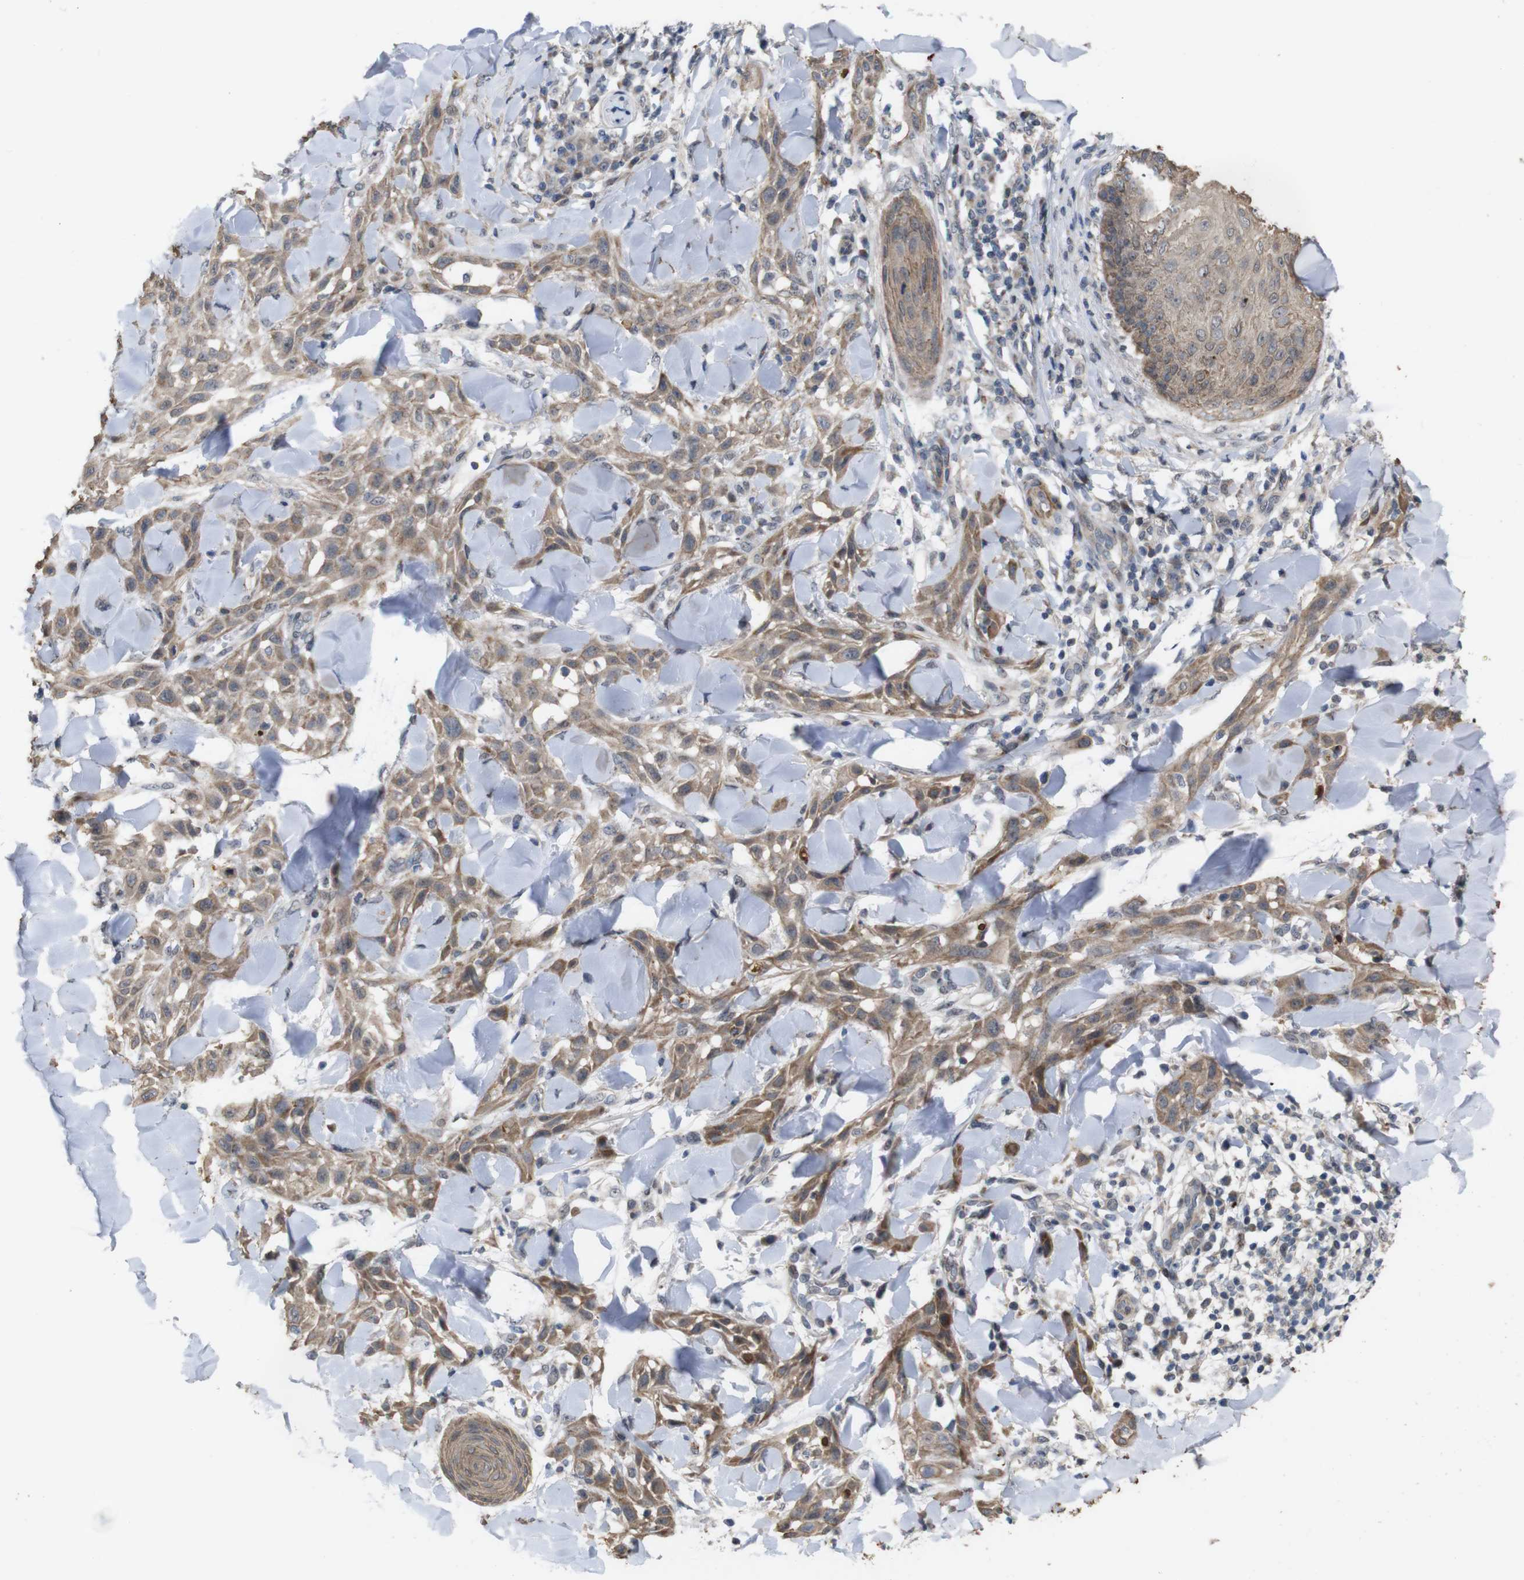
{"staining": {"intensity": "moderate", "quantity": ">75%", "location": "cytoplasmic/membranous"}, "tissue": "skin cancer", "cell_type": "Tumor cells", "image_type": "cancer", "snomed": [{"axis": "morphology", "description": "Squamous cell carcinoma, NOS"}, {"axis": "topography", "description": "Skin"}], "caption": "Moderate cytoplasmic/membranous protein positivity is present in about >75% of tumor cells in skin cancer (squamous cell carcinoma).", "gene": "ATP7B", "patient": {"sex": "male", "age": 24}}